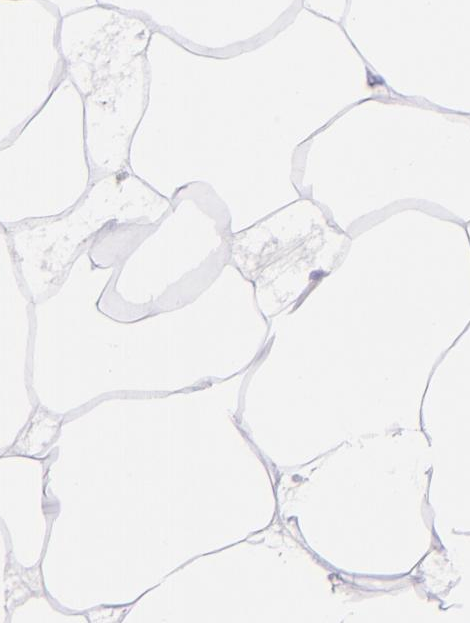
{"staining": {"intensity": "negative", "quantity": "none", "location": "none"}, "tissue": "adipose tissue", "cell_type": "Adipocytes", "image_type": "normal", "snomed": [{"axis": "morphology", "description": "Normal tissue, NOS"}, {"axis": "morphology", "description": "Duct carcinoma"}, {"axis": "topography", "description": "Breast"}, {"axis": "topography", "description": "Adipose tissue"}], "caption": "IHC of unremarkable adipose tissue exhibits no staining in adipocytes.", "gene": "TNNT3", "patient": {"sex": "female", "age": 37}}